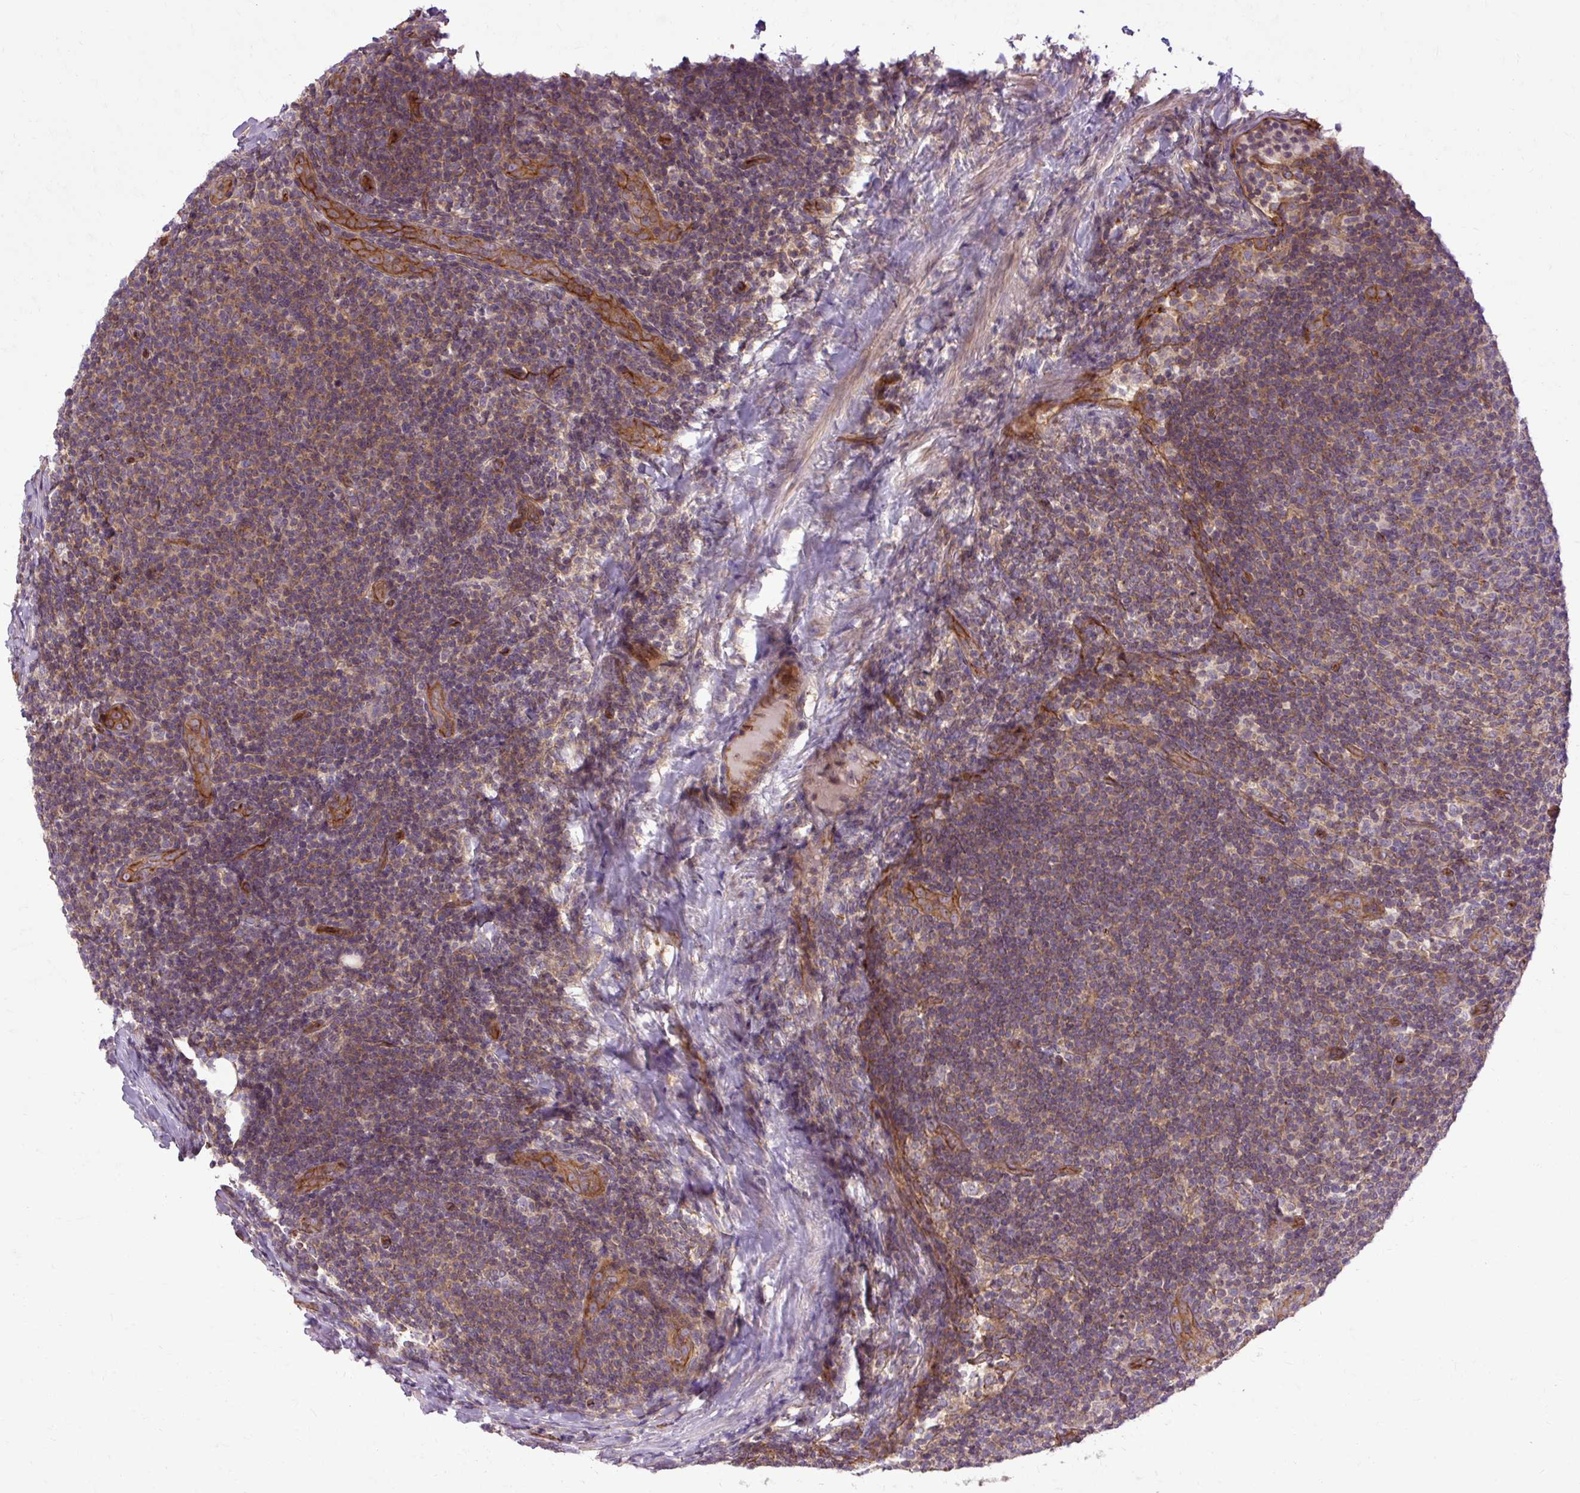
{"staining": {"intensity": "weak", "quantity": "<25%", "location": "cytoplasmic/membranous"}, "tissue": "lymphoma", "cell_type": "Tumor cells", "image_type": "cancer", "snomed": [{"axis": "morphology", "description": "Malignant lymphoma, non-Hodgkin's type, Low grade"}, {"axis": "topography", "description": "Lymph node"}], "caption": "There is no significant expression in tumor cells of malignant lymphoma, non-Hodgkin's type (low-grade).", "gene": "CCDC93", "patient": {"sex": "male", "age": 66}}